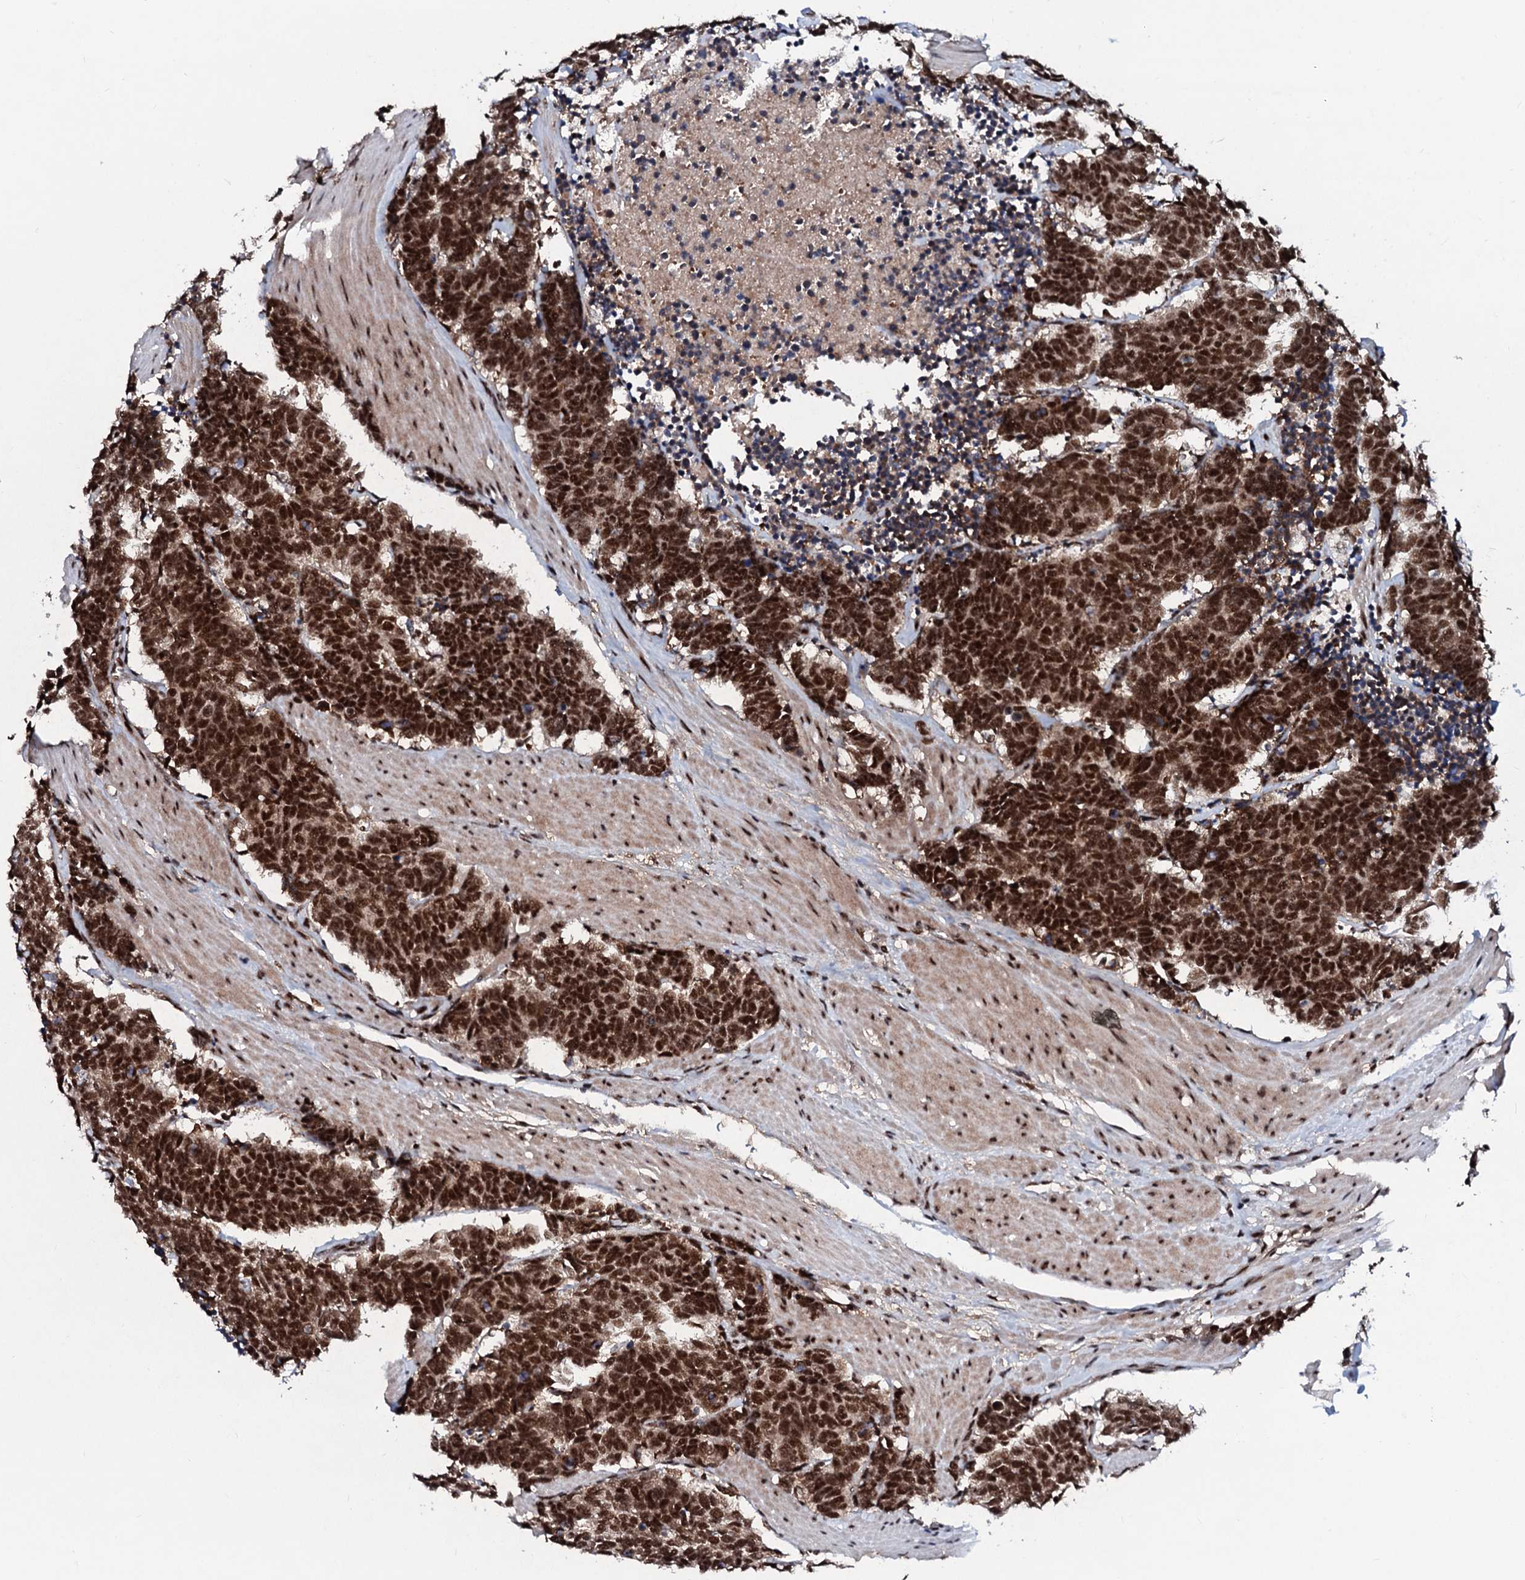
{"staining": {"intensity": "strong", "quantity": ">75%", "location": "nuclear"}, "tissue": "carcinoid", "cell_type": "Tumor cells", "image_type": "cancer", "snomed": [{"axis": "morphology", "description": "Carcinoma, NOS"}, {"axis": "morphology", "description": "Carcinoid, malignant, NOS"}, {"axis": "topography", "description": "Urinary bladder"}], "caption": "Malignant carcinoid stained with IHC demonstrates strong nuclear expression in about >75% of tumor cells.", "gene": "PRPF18", "patient": {"sex": "male", "age": 57}}